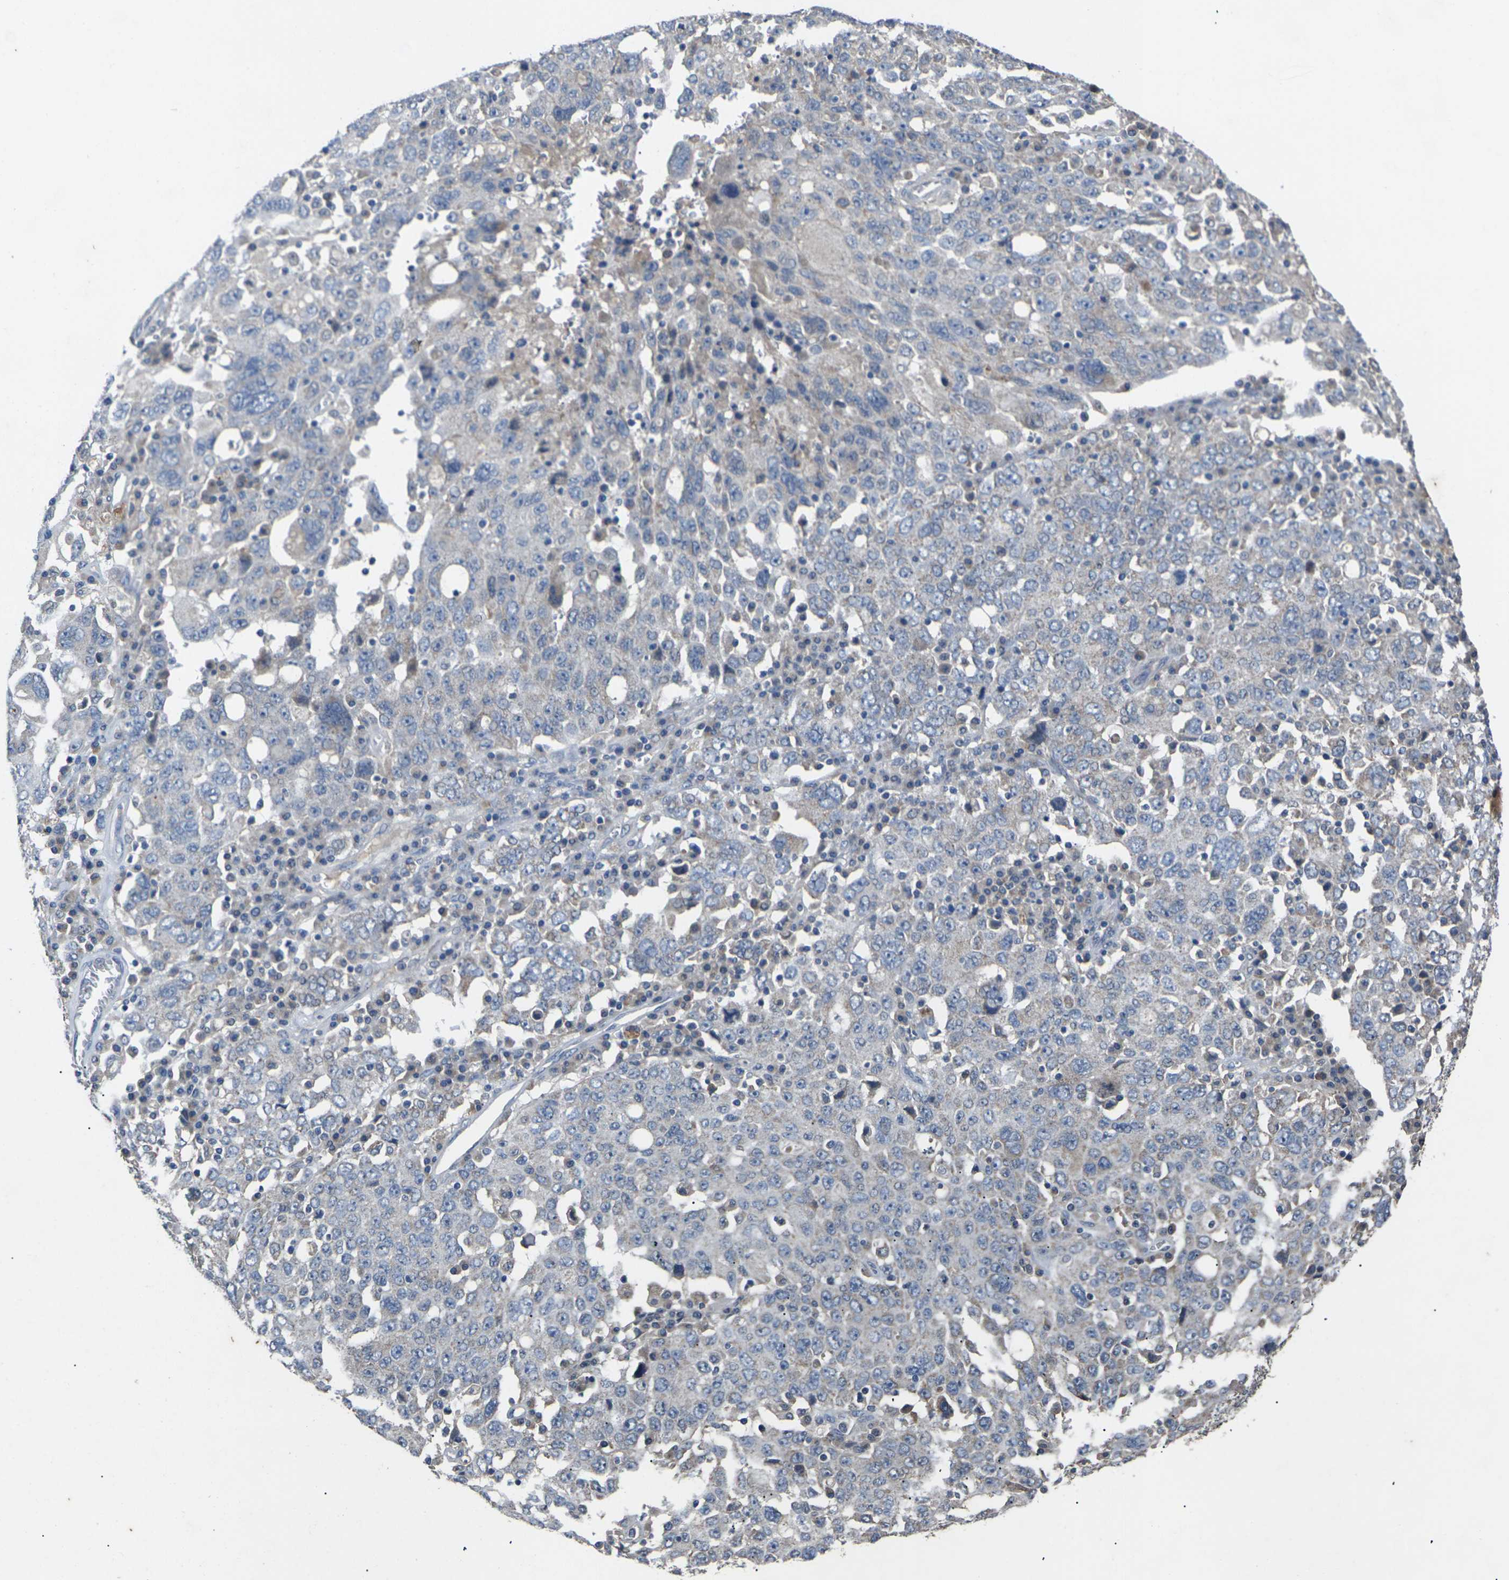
{"staining": {"intensity": "negative", "quantity": "none", "location": "none"}, "tissue": "ovarian cancer", "cell_type": "Tumor cells", "image_type": "cancer", "snomed": [{"axis": "morphology", "description": "Carcinoma, endometroid"}, {"axis": "topography", "description": "Ovary"}], "caption": "Immunohistochemical staining of human endometroid carcinoma (ovarian) demonstrates no significant positivity in tumor cells.", "gene": "SLC2A2", "patient": {"sex": "female", "age": 62}}